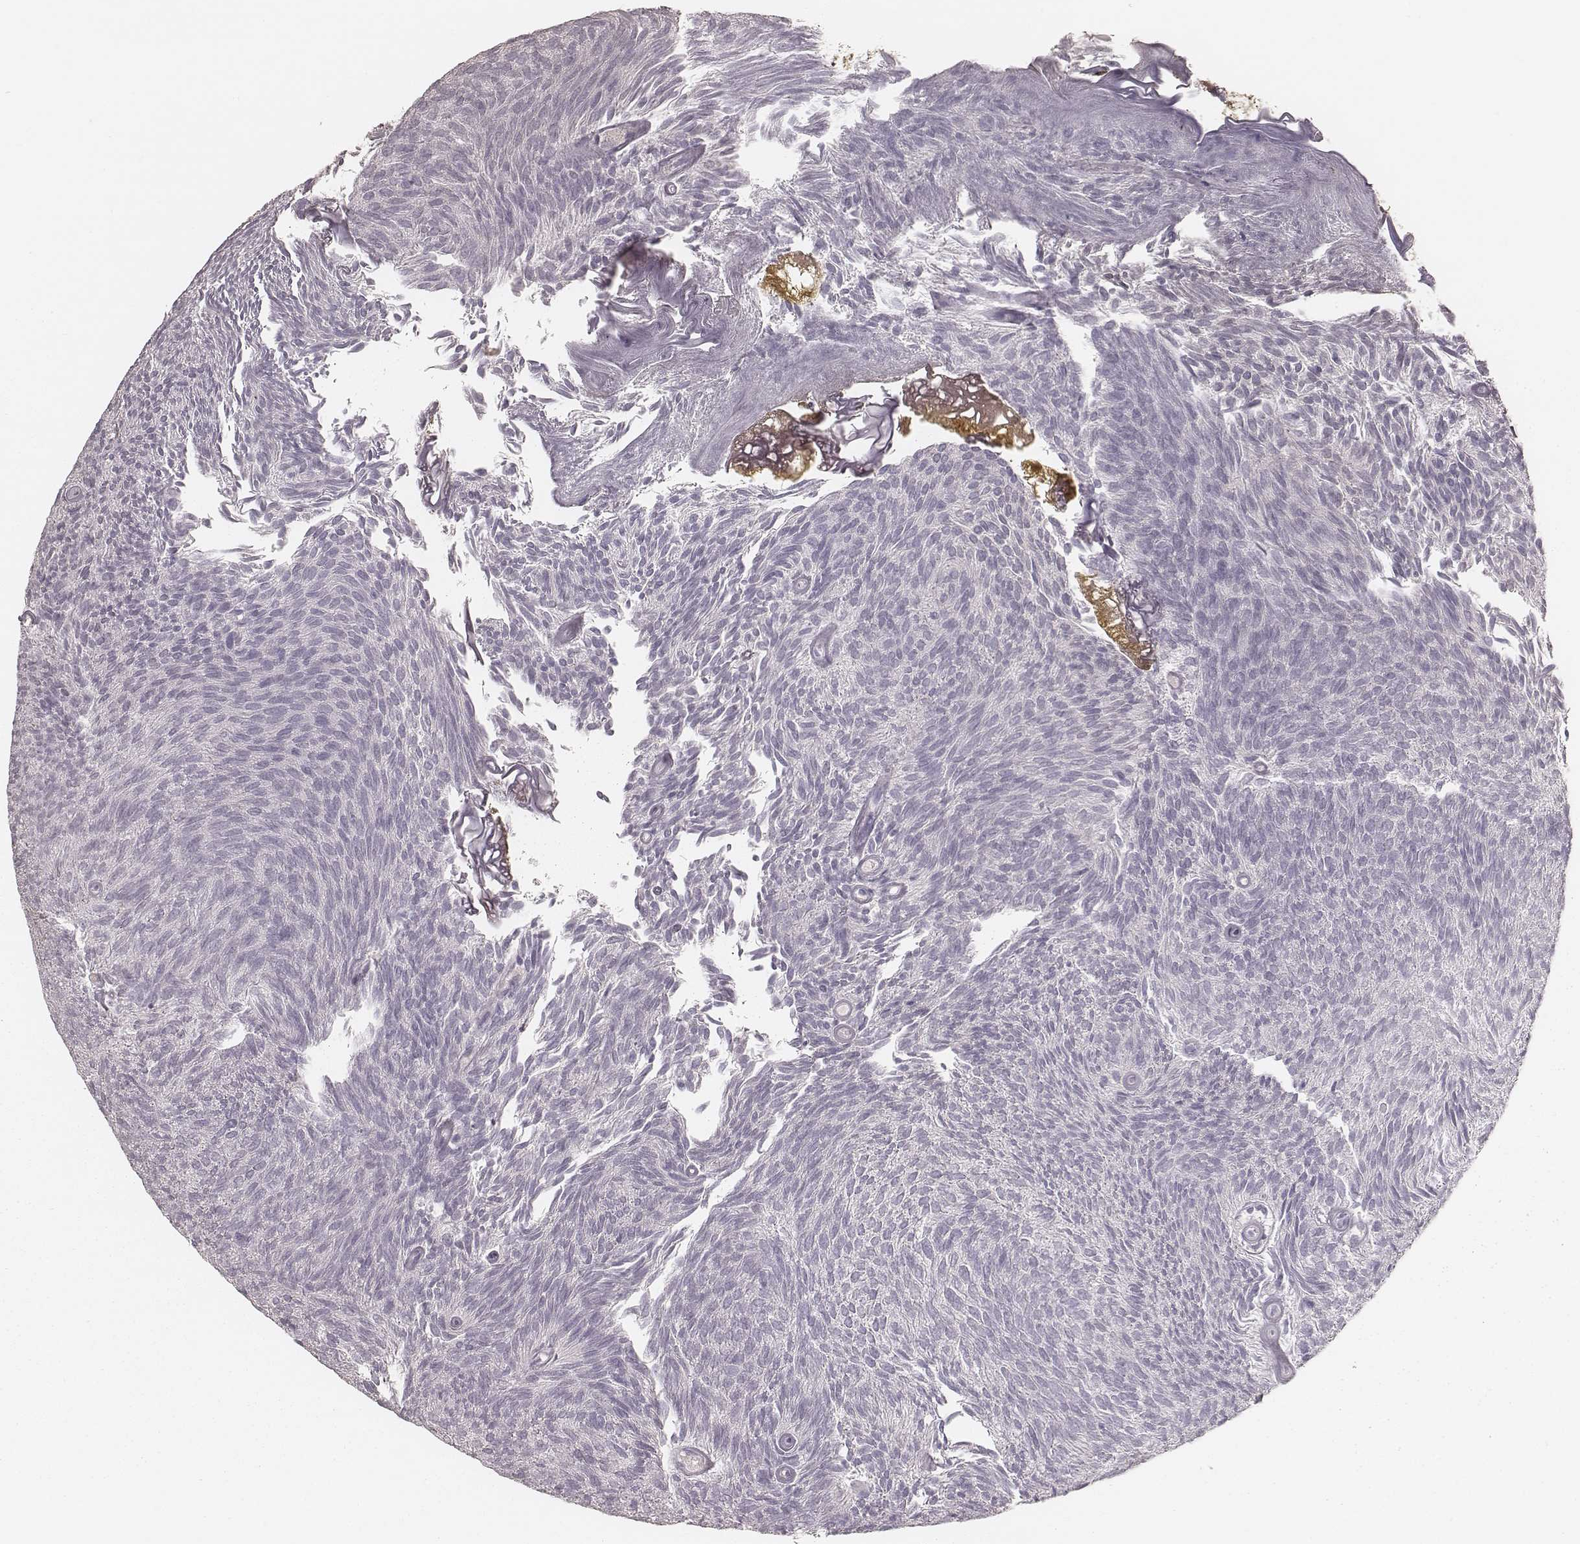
{"staining": {"intensity": "negative", "quantity": "none", "location": "none"}, "tissue": "urothelial cancer", "cell_type": "Tumor cells", "image_type": "cancer", "snomed": [{"axis": "morphology", "description": "Urothelial carcinoma, Low grade"}, {"axis": "topography", "description": "Urinary bladder"}], "caption": "Immunohistochemistry photomicrograph of urothelial cancer stained for a protein (brown), which reveals no staining in tumor cells. Nuclei are stained in blue.", "gene": "CARS1", "patient": {"sex": "male", "age": 77}}